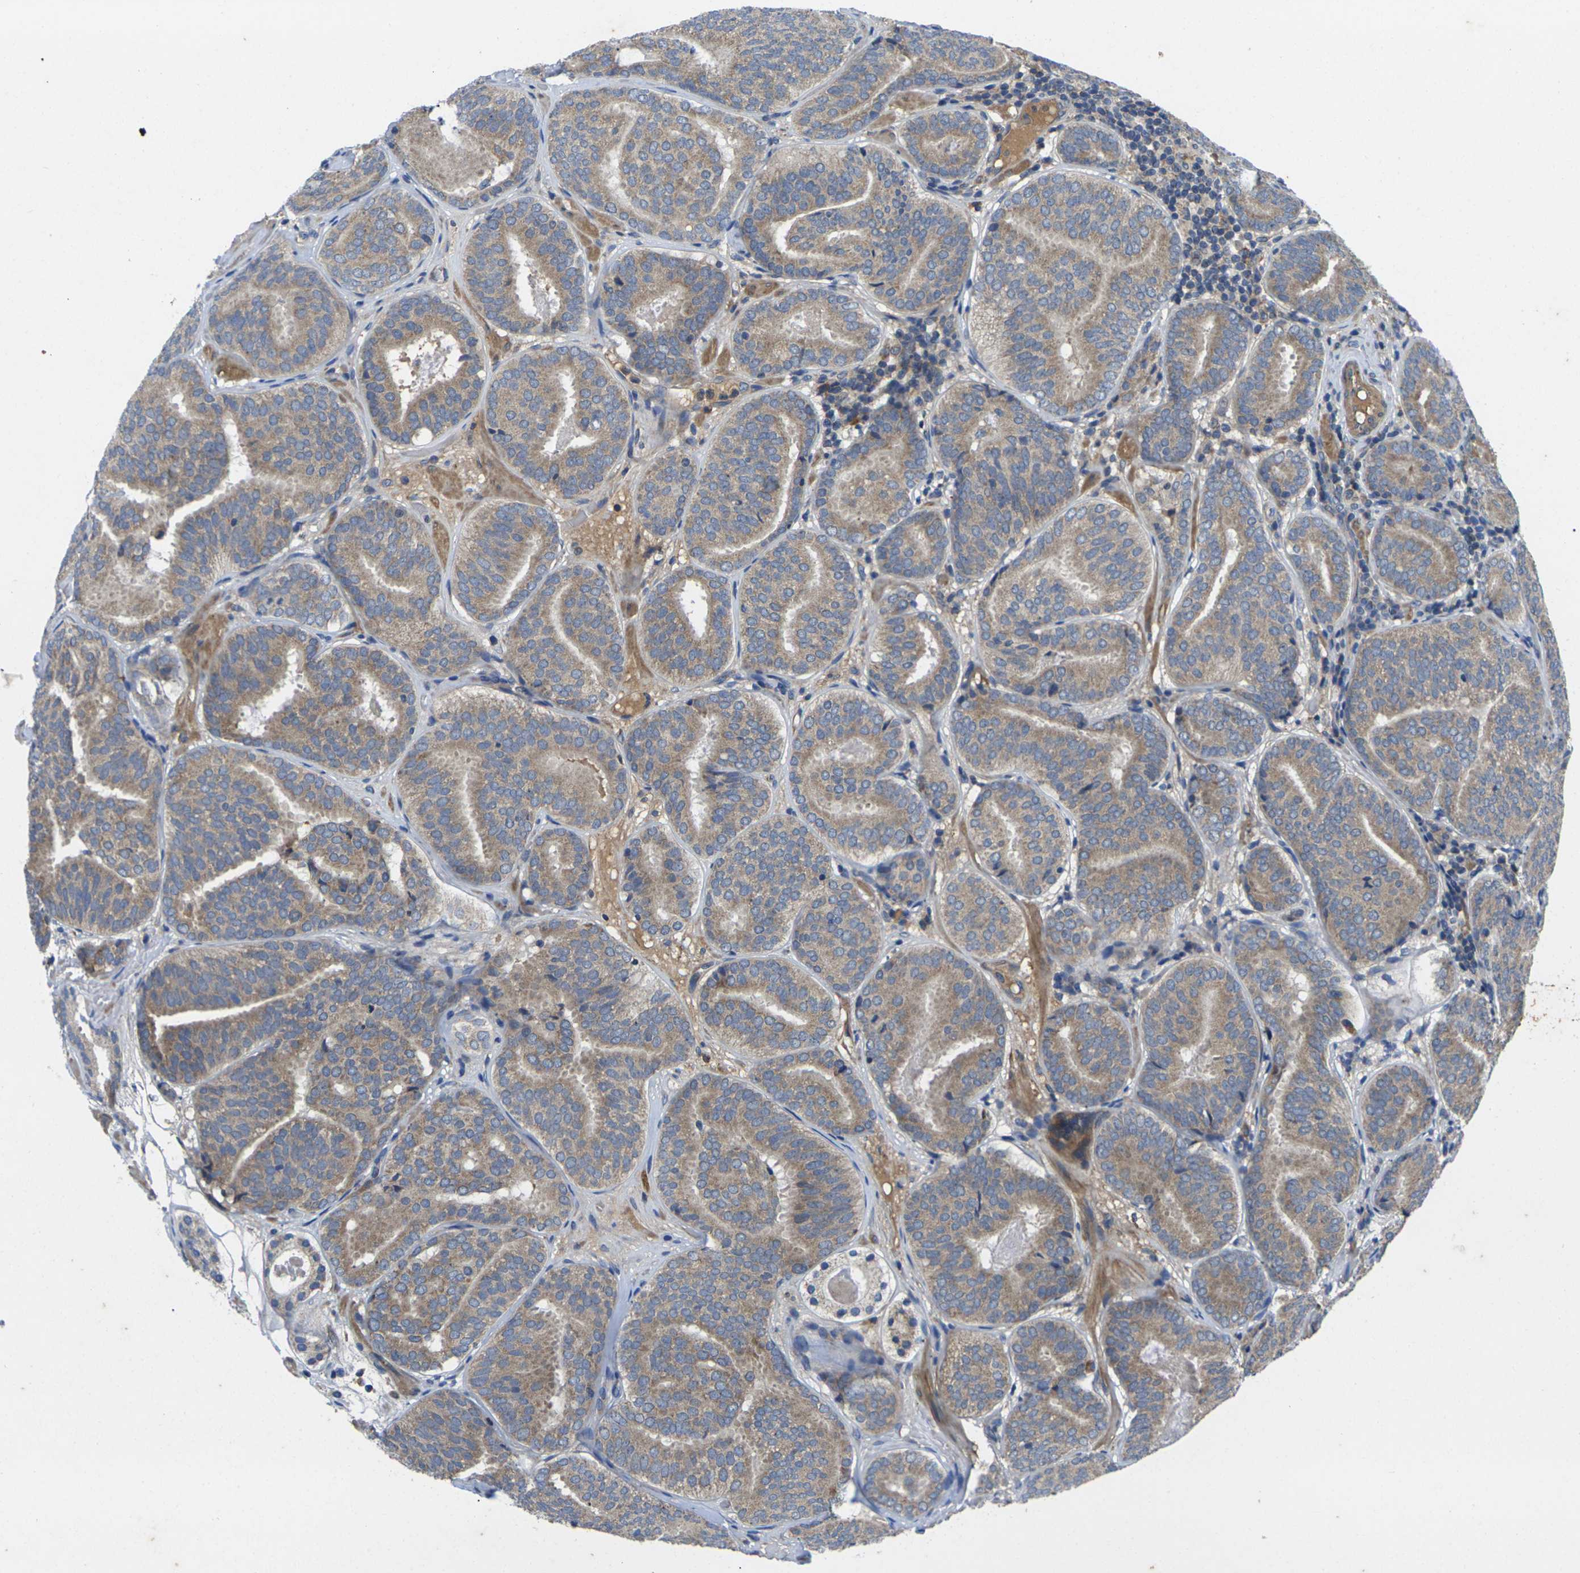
{"staining": {"intensity": "weak", "quantity": ">75%", "location": "cytoplasmic/membranous"}, "tissue": "prostate cancer", "cell_type": "Tumor cells", "image_type": "cancer", "snomed": [{"axis": "morphology", "description": "Adenocarcinoma, Low grade"}, {"axis": "topography", "description": "Prostate"}], "caption": "Immunohistochemistry photomicrograph of prostate low-grade adenocarcinoma stained for a protein (brown), which reveals low levels of weak cytoplasmic/membranous expression in approximately >75% of tumor cells.", "gene": "KIF1B", "patient": {"sex": "male", "age": 69}}